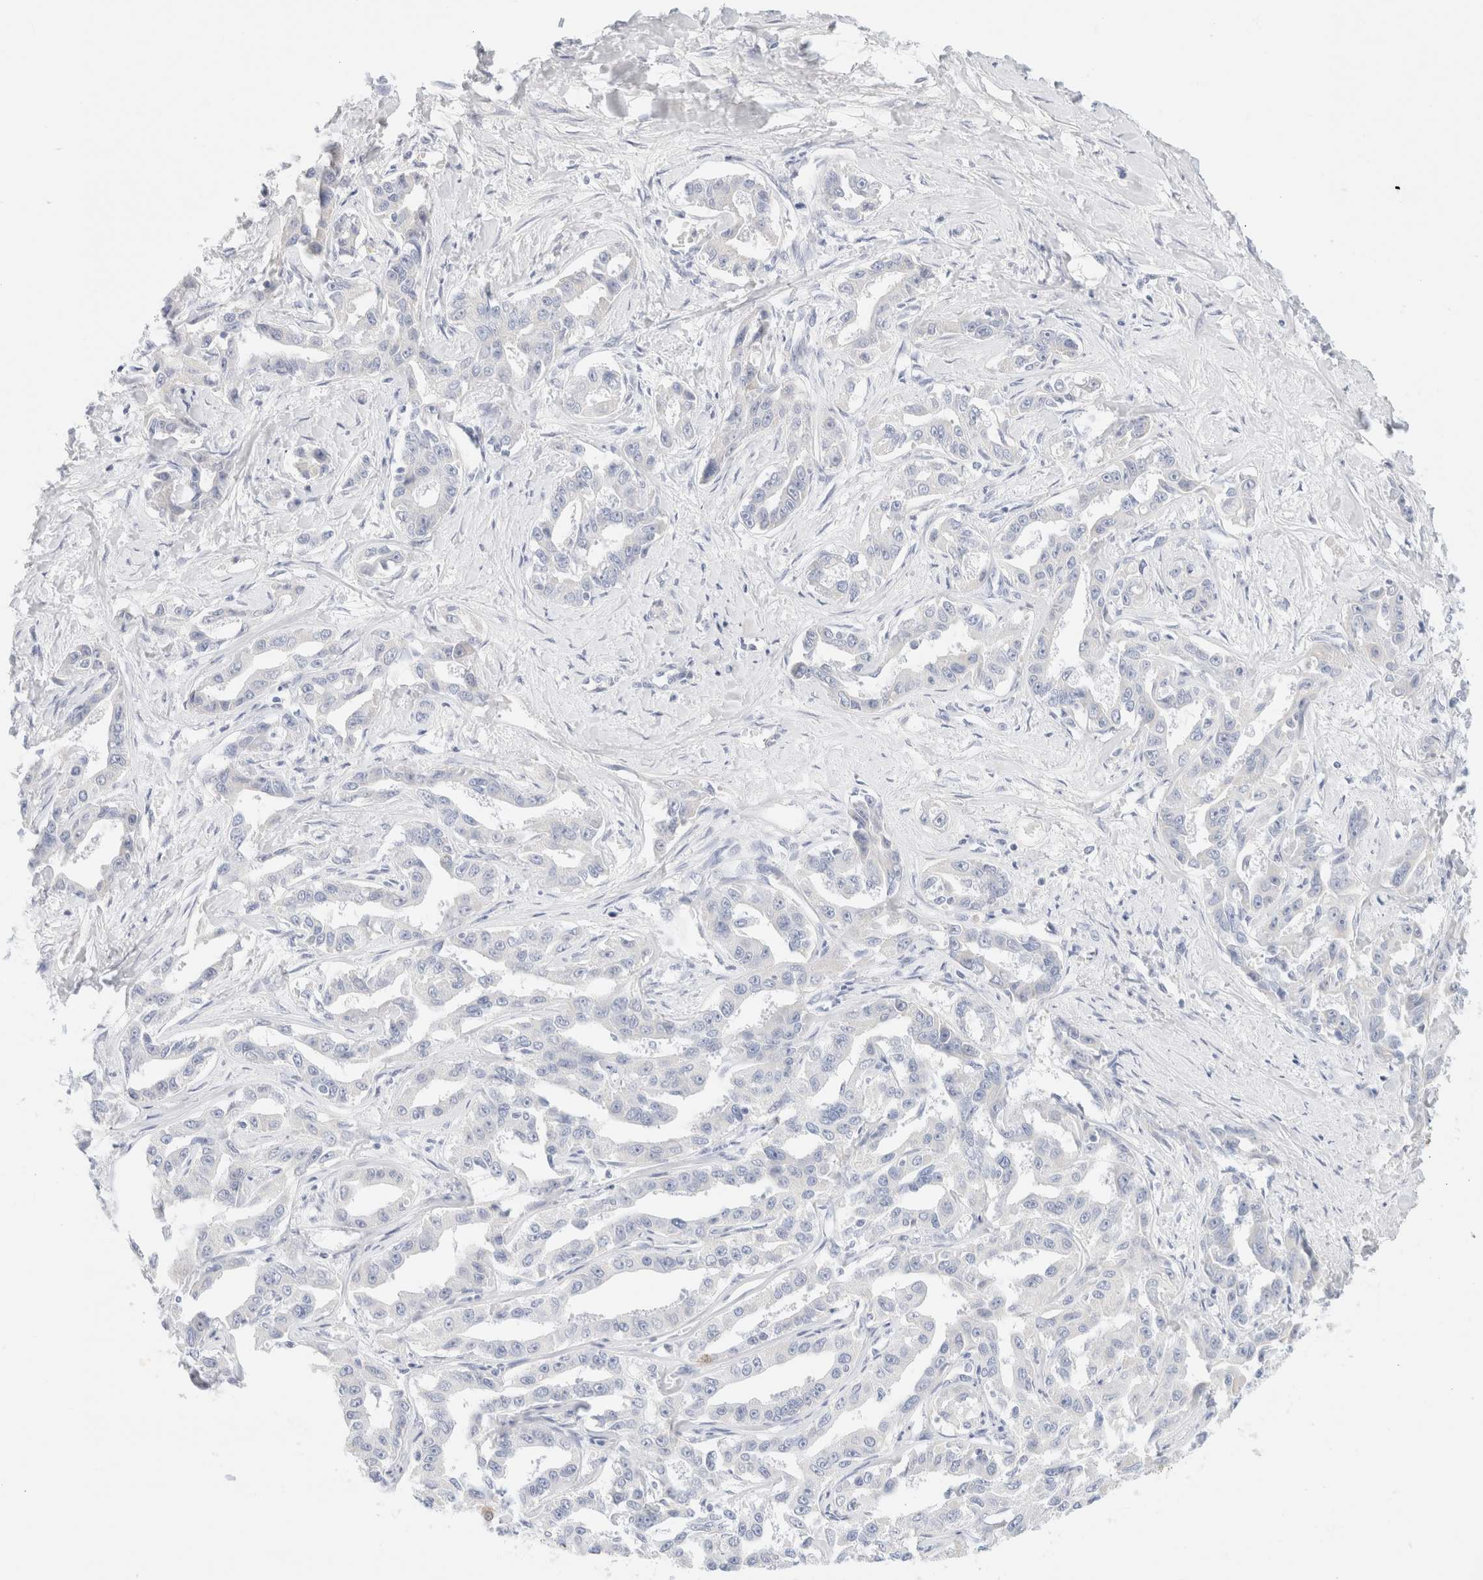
{"staining": {"intensity": "negative", "quantity": "none", "location": "none"}, "tissue": "liver cancer", "cell_type": "Tumor cells", "image_type": "cancer", "snomed": [{"axis": "morphology", "description": "Cholangiocarcinoma"}, {"axis": "topography", "description": "Liver"}], "caption": "Tumor cells are negative for brown protein staining in cholangiocarcinoma (liver).", "gene": "DPYS", "patient": {"sex": "male", "age": 59}}